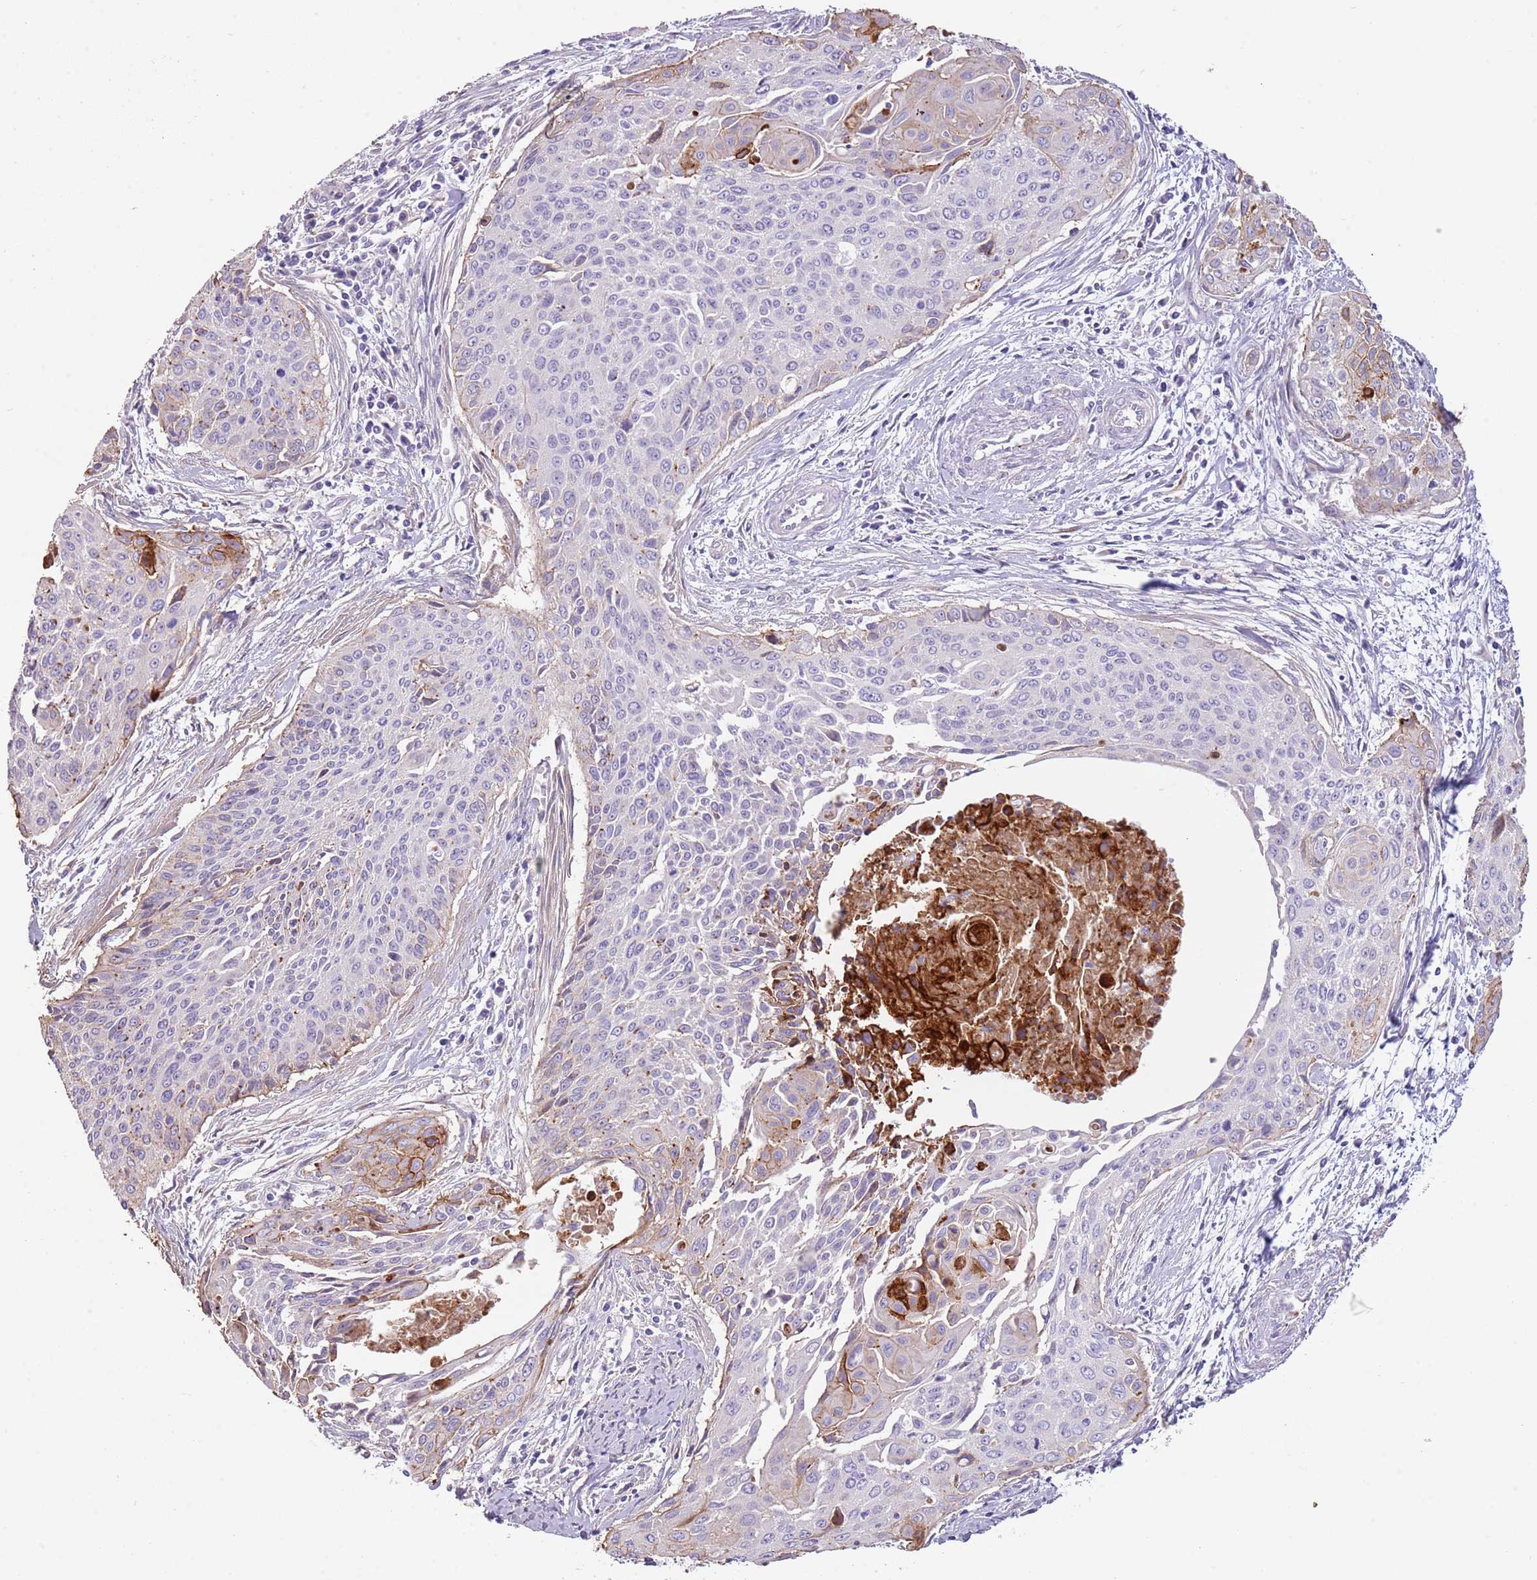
{"staining": {"intensity": "moderate", "quantity": "<25%", "location": "cytoplasmic/membranous"}, "tissue": "cervical cancer", "cell_type": "Tumor cells", "image_type": "cancer", "snomed": [{"axis": "morphology", "description": "Squamous cell carcinoma, NOS"}, {"axis": "topography", "description": "Cervix"}], "caption": "This image exhibits cervical squamous cell carcinoma stained with immunohistochemistry (IHC) to label a protein in brown. The cytoplasmic/membranous of tumor cells show moderate positivity for the protein. Nuclei are counter-stained blue.", "gene": "NBPF3", "patient": {"sex": "female", "age": 55}}